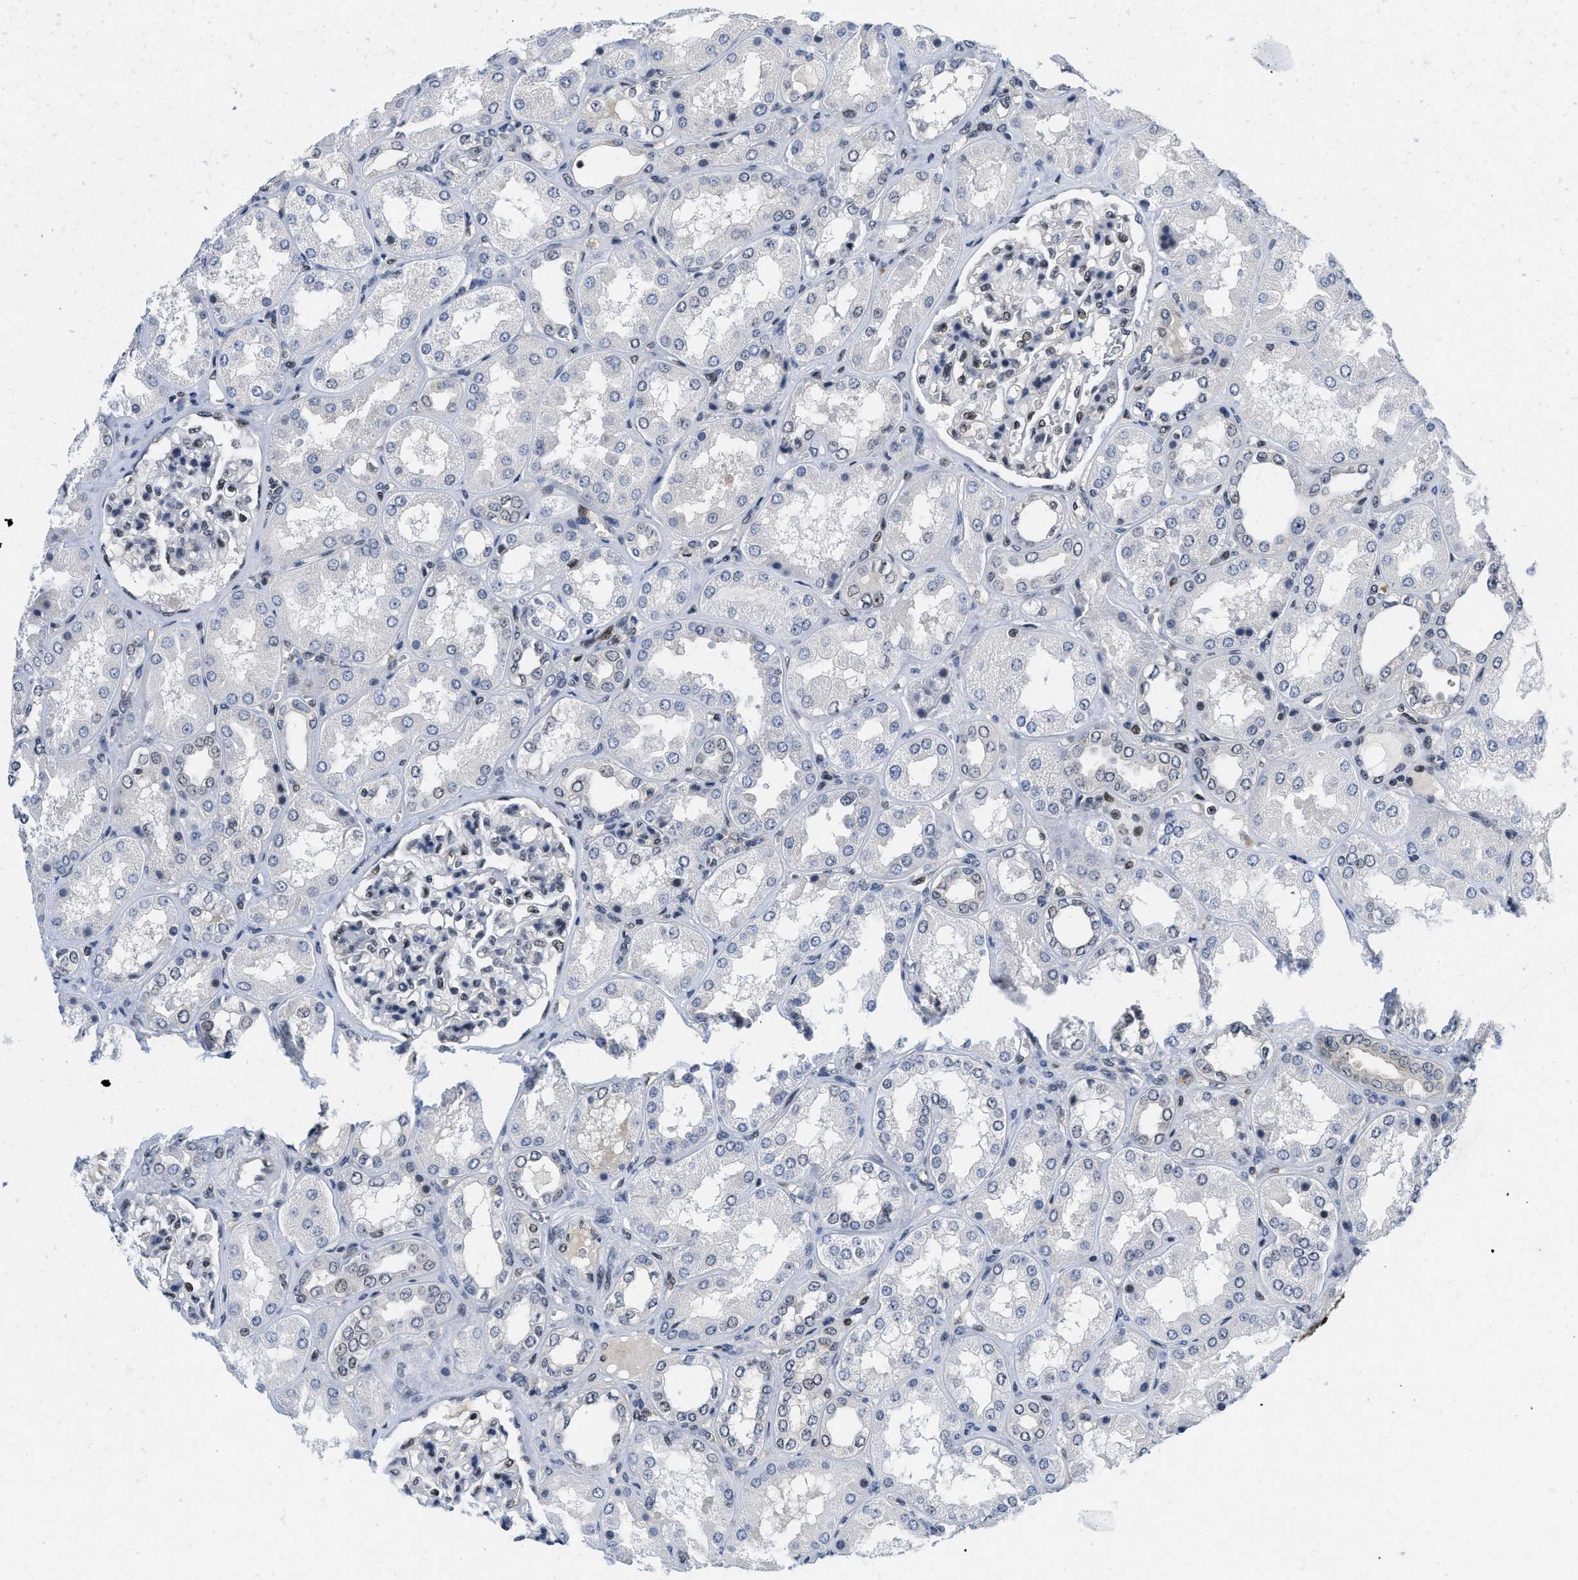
{"staining": {"intensity": "moderate", "quantity": "<25%", "location": "nuclear"}, "tissue": "kidney", "cell_type": "Cells in glomeruli", "image_type": "normal", "snomed": [{"axis": "morphology", "description": "Normal tissue, NOS"}, {"axis": "topography", "description": "Kidney"}], "caption": "The photomicrograph shows immunohistochemical staining of benign kidney. There is moderate nuclear expression is seen in about <25% of cells in glomeruli.", "gene": "HIF1A", "patient": {"sex": "female", "age": 56}}